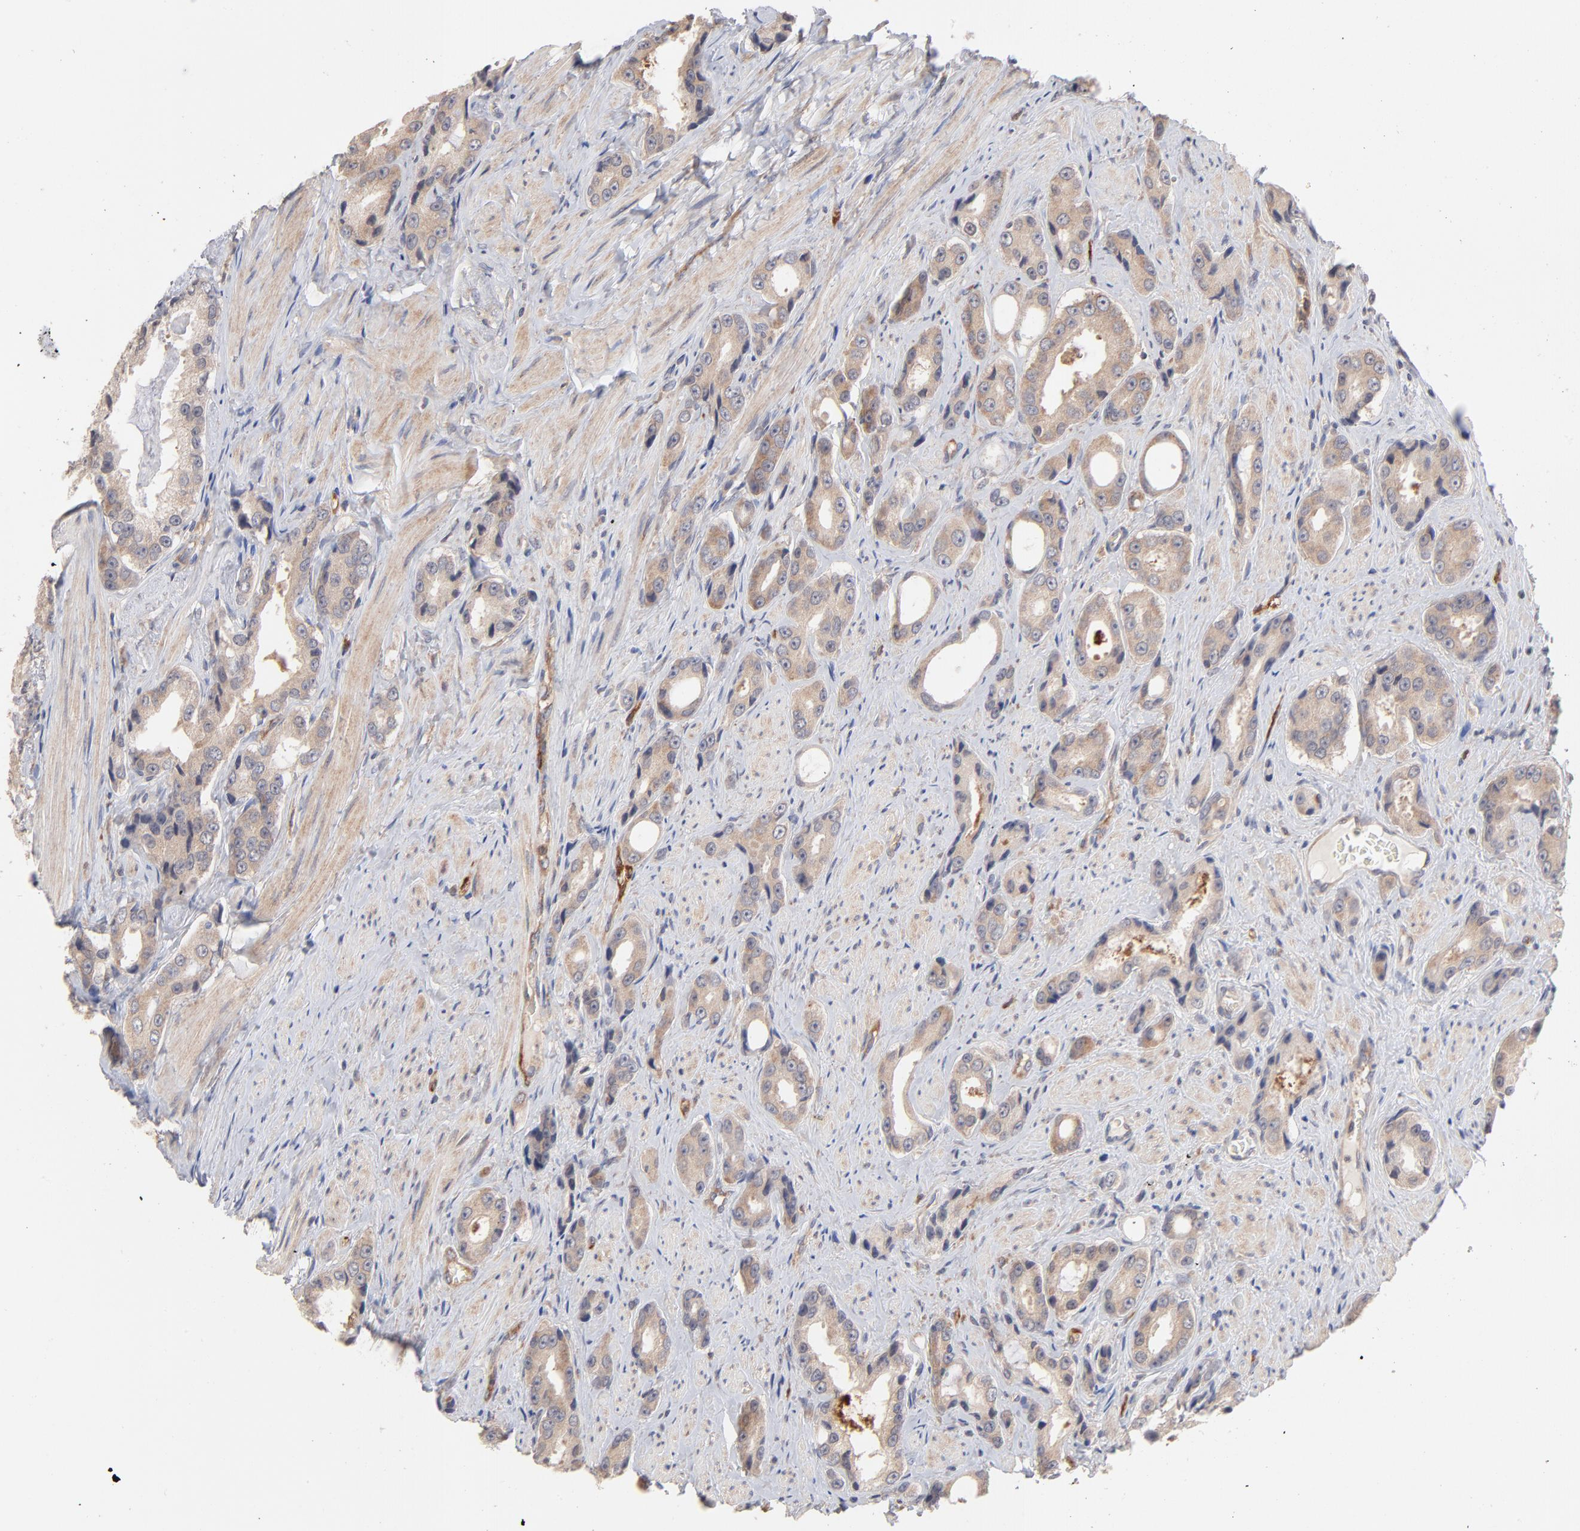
{"staining": {"intensity": "weak", "quantity": ">75%", "location": "cytoplasmic/membranous"}, "tissue": "prostate cancer", "cell_type": "Tumor cells", "image_type": "cancer", "snomed": [{"axis": "morphology", "description": "Adenocarcinoma, Medium grade"}, {"axis": "topography", "description": "Prostate"}], "caption": "Weak cytoplasmic/membranous expression for a protein is seen in about >75% of tumor cells of prostate cancer (medium-grade adenocarcinoma) using immunohistochemistry.", "gene": "IVNS1ABP", "patient": {"sex": "male", "age": 60}}